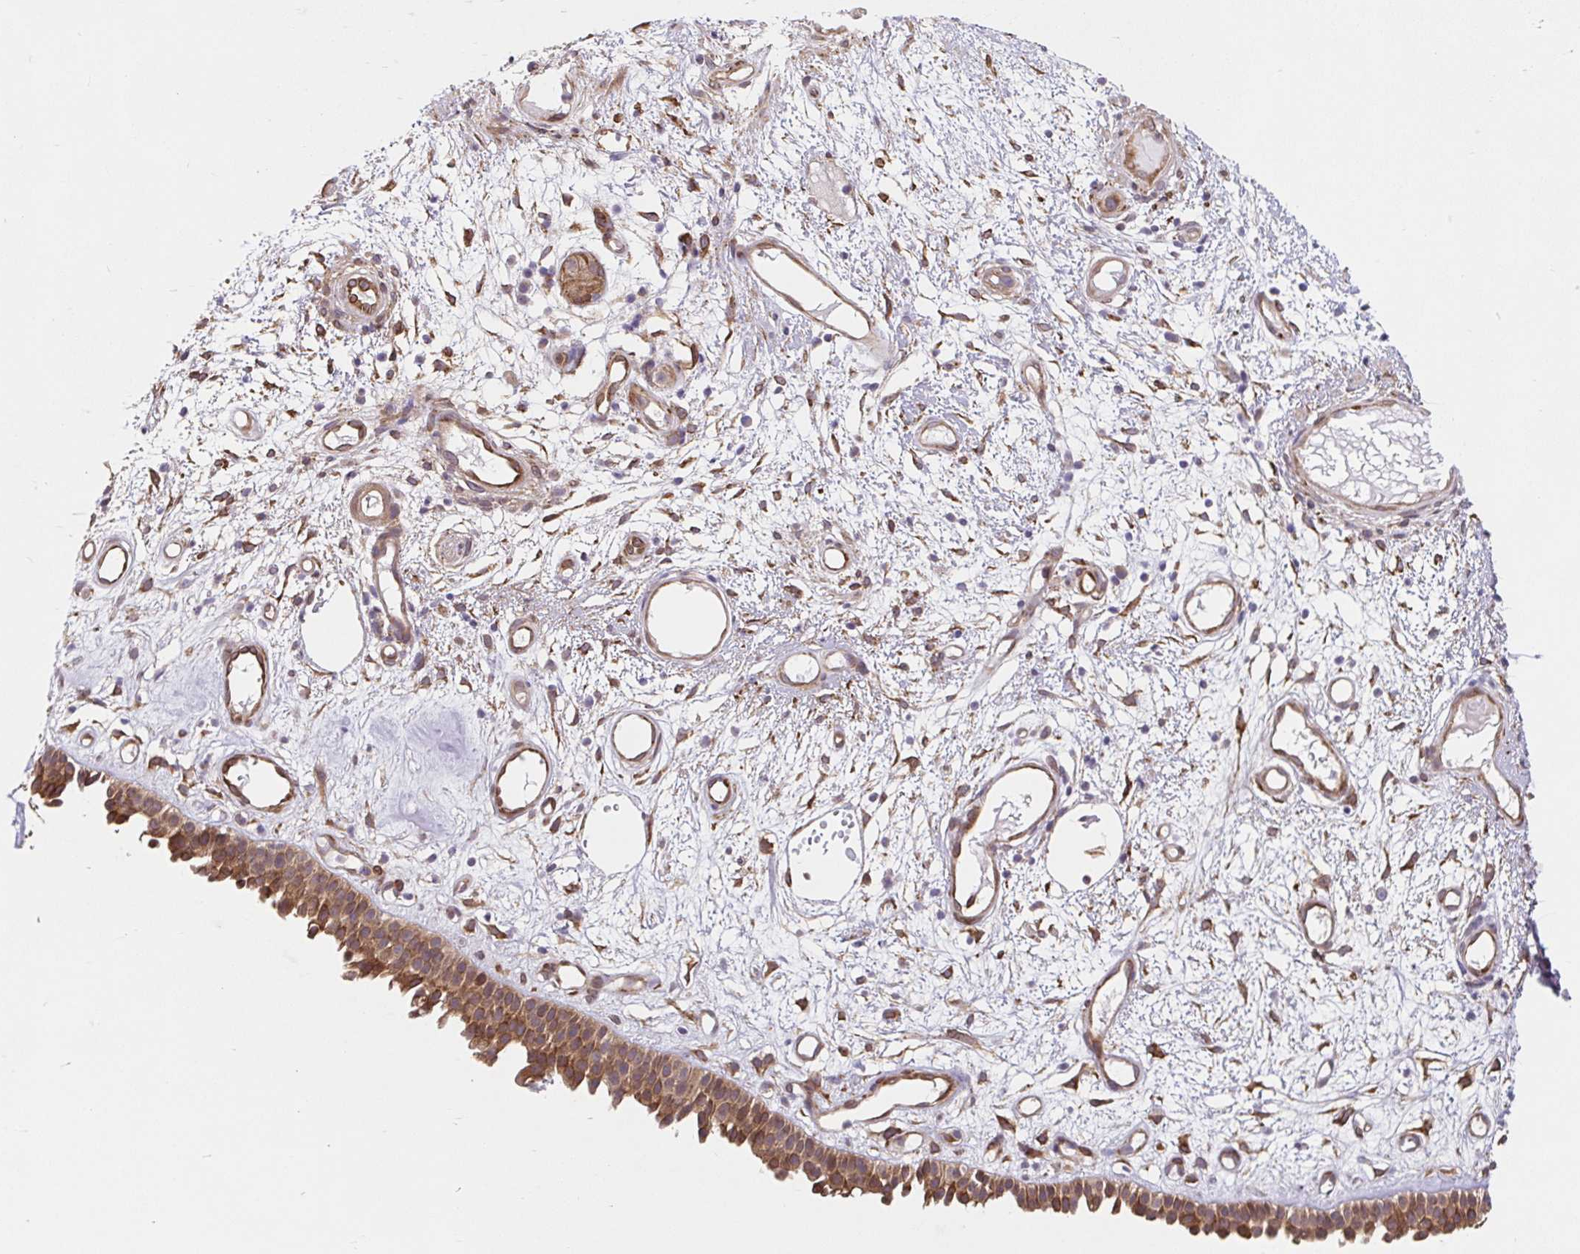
{"staining": {"intensity": "moderate", "quantity": ">75%", "location": "cytoplasmic/membranous"}, "tissue": "nasopharynx", "cell_type": "Respiratory epithelial cells", "image_type": "normal", "snomed": [{"axis": "morphology", "description": "Normal tissue, NOS"}, {"axis": "morphology", "description": "Inflammation, NOS"}, {"axis": "topography", "description": "Nasopharynx"}], "caption": "This micrograph demonstrates immunohistochemistry staining of unremarkable nasopharynx, with medium moderate cytoplasmic/membranous positivity in about >75% of respiratory epithelial cells.", "gene": "LYPD5", "patient": {"sex": "male", "age": 54}}